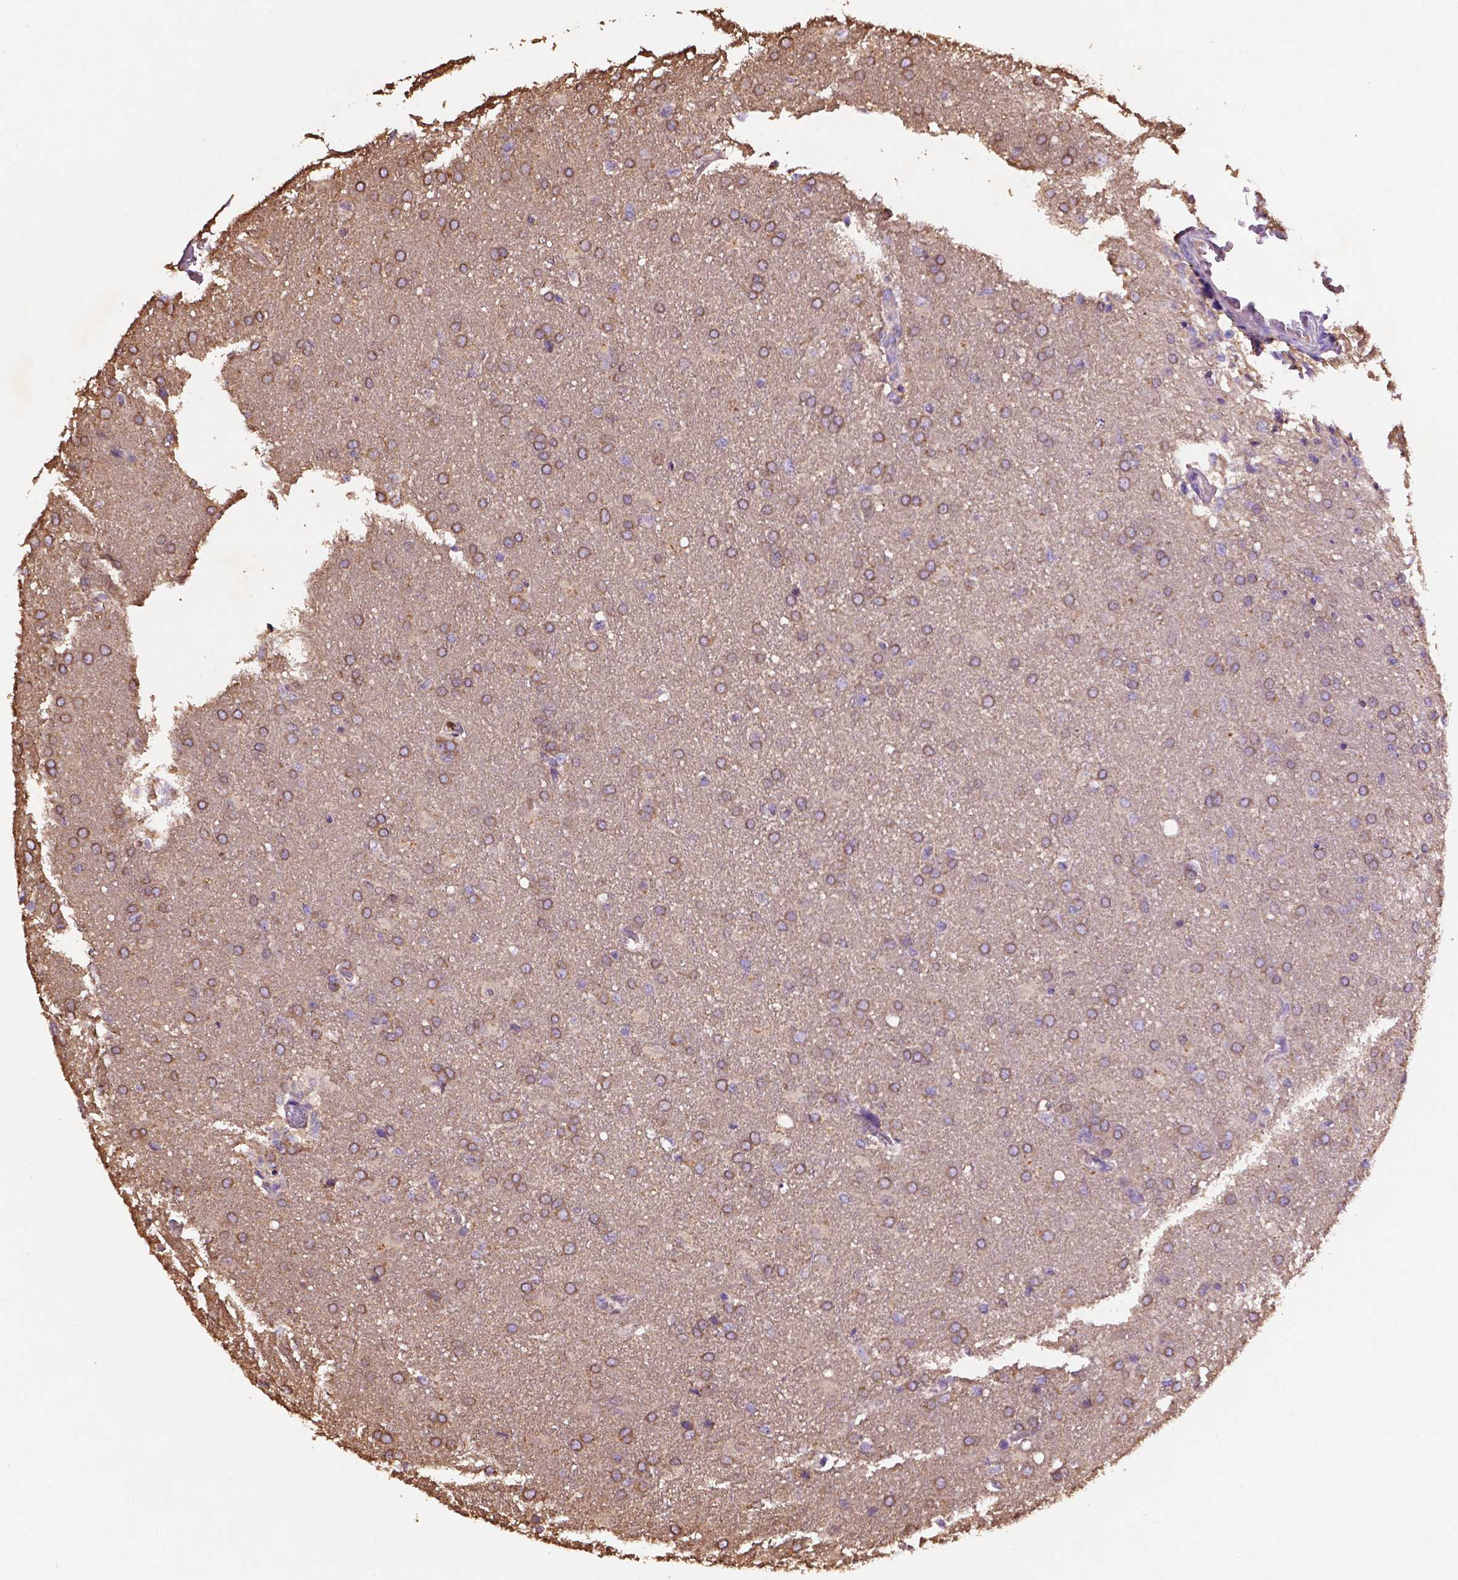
{"staining": {"intensity": "weak", "quantity": "25%-75%", "location": "cytoplasmic/membranous"}, "tissue": "glioma", "cell_type": "Tumor cells", "image_type": "cancer", "snomed": [{"axis": "morphology", "description": "Glioma, malignant, High grade"}, {"axis": "topography", "description": "Brain"}], "caption": "Weak cytoplasmic/membranous protein expression is appreciated in about 25%-75% of tumor cells in high-grade glioma (malignant).", "gene": "GDPD5", "patient": {"sex": "male", "age": 68}}